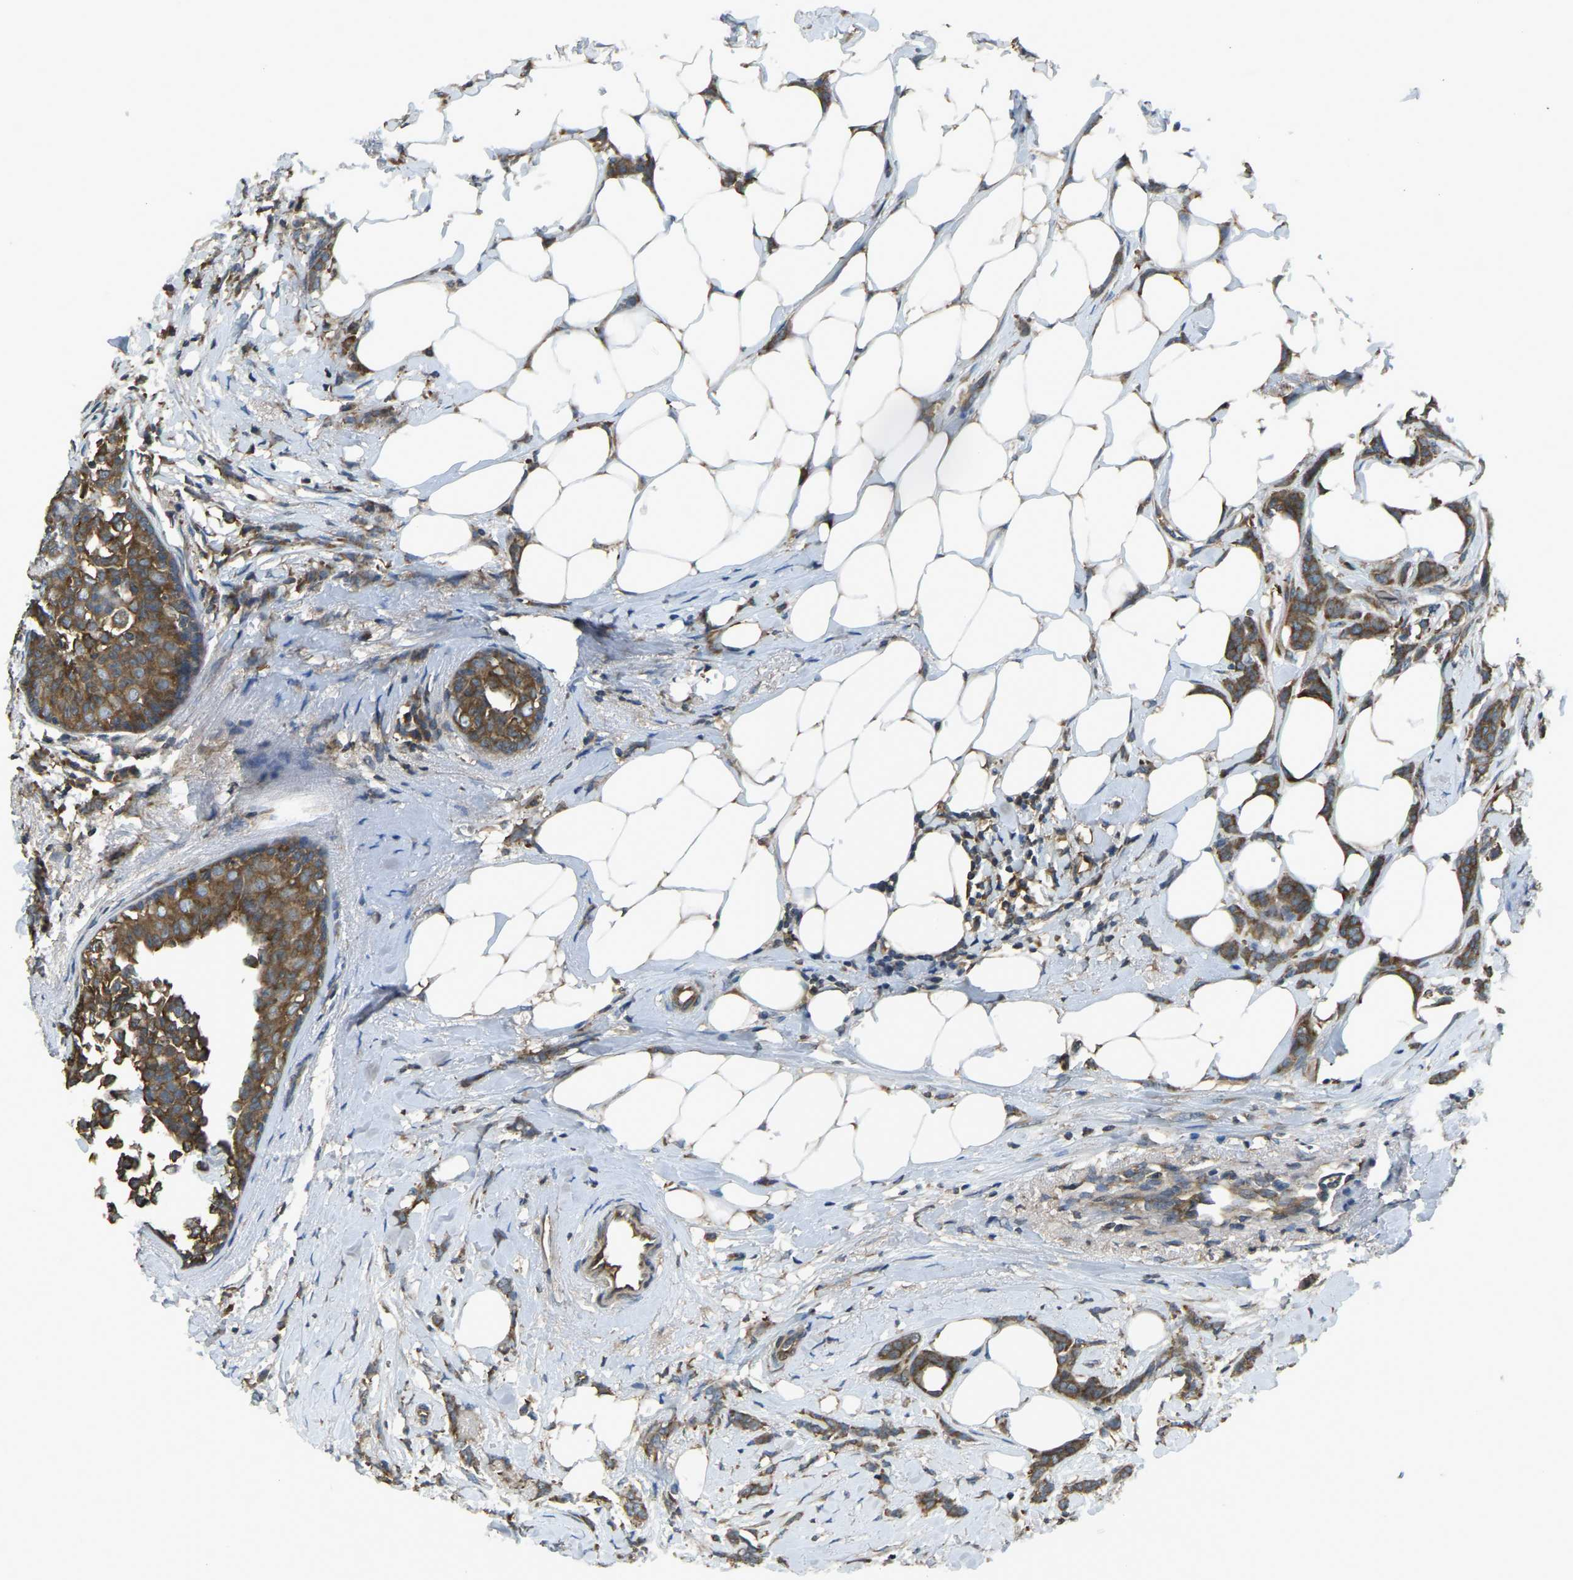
{"staining": {"intensity": "strong", "quantity": ">75%", "location": "cytoplasmic/membranous"}, "tissue": "breast cancer", "cell_type": "Tumor cells", "image_type": "cancer", "snomed": [{"axis": "morphology", "description": "Lobular carcinoma, in situ"}, {"axis": "morphology", "description": "Lobular carcinoma"}, {"axis": "topography", "description": "Breast"}], "caption": "Immunohistochemistry (IHC) image of neoplastic tissue: human breast lobular carcinoma in situ stained using immunohistochemistry exhibits high levels of strong protein expression localized specifically in the cytoplasmic/membranous of tumor cells, appearing as a cytoplasmic/membranous brown color.", "gene": "AIMP1", "patient": {"sex": "female", "age": 41}}